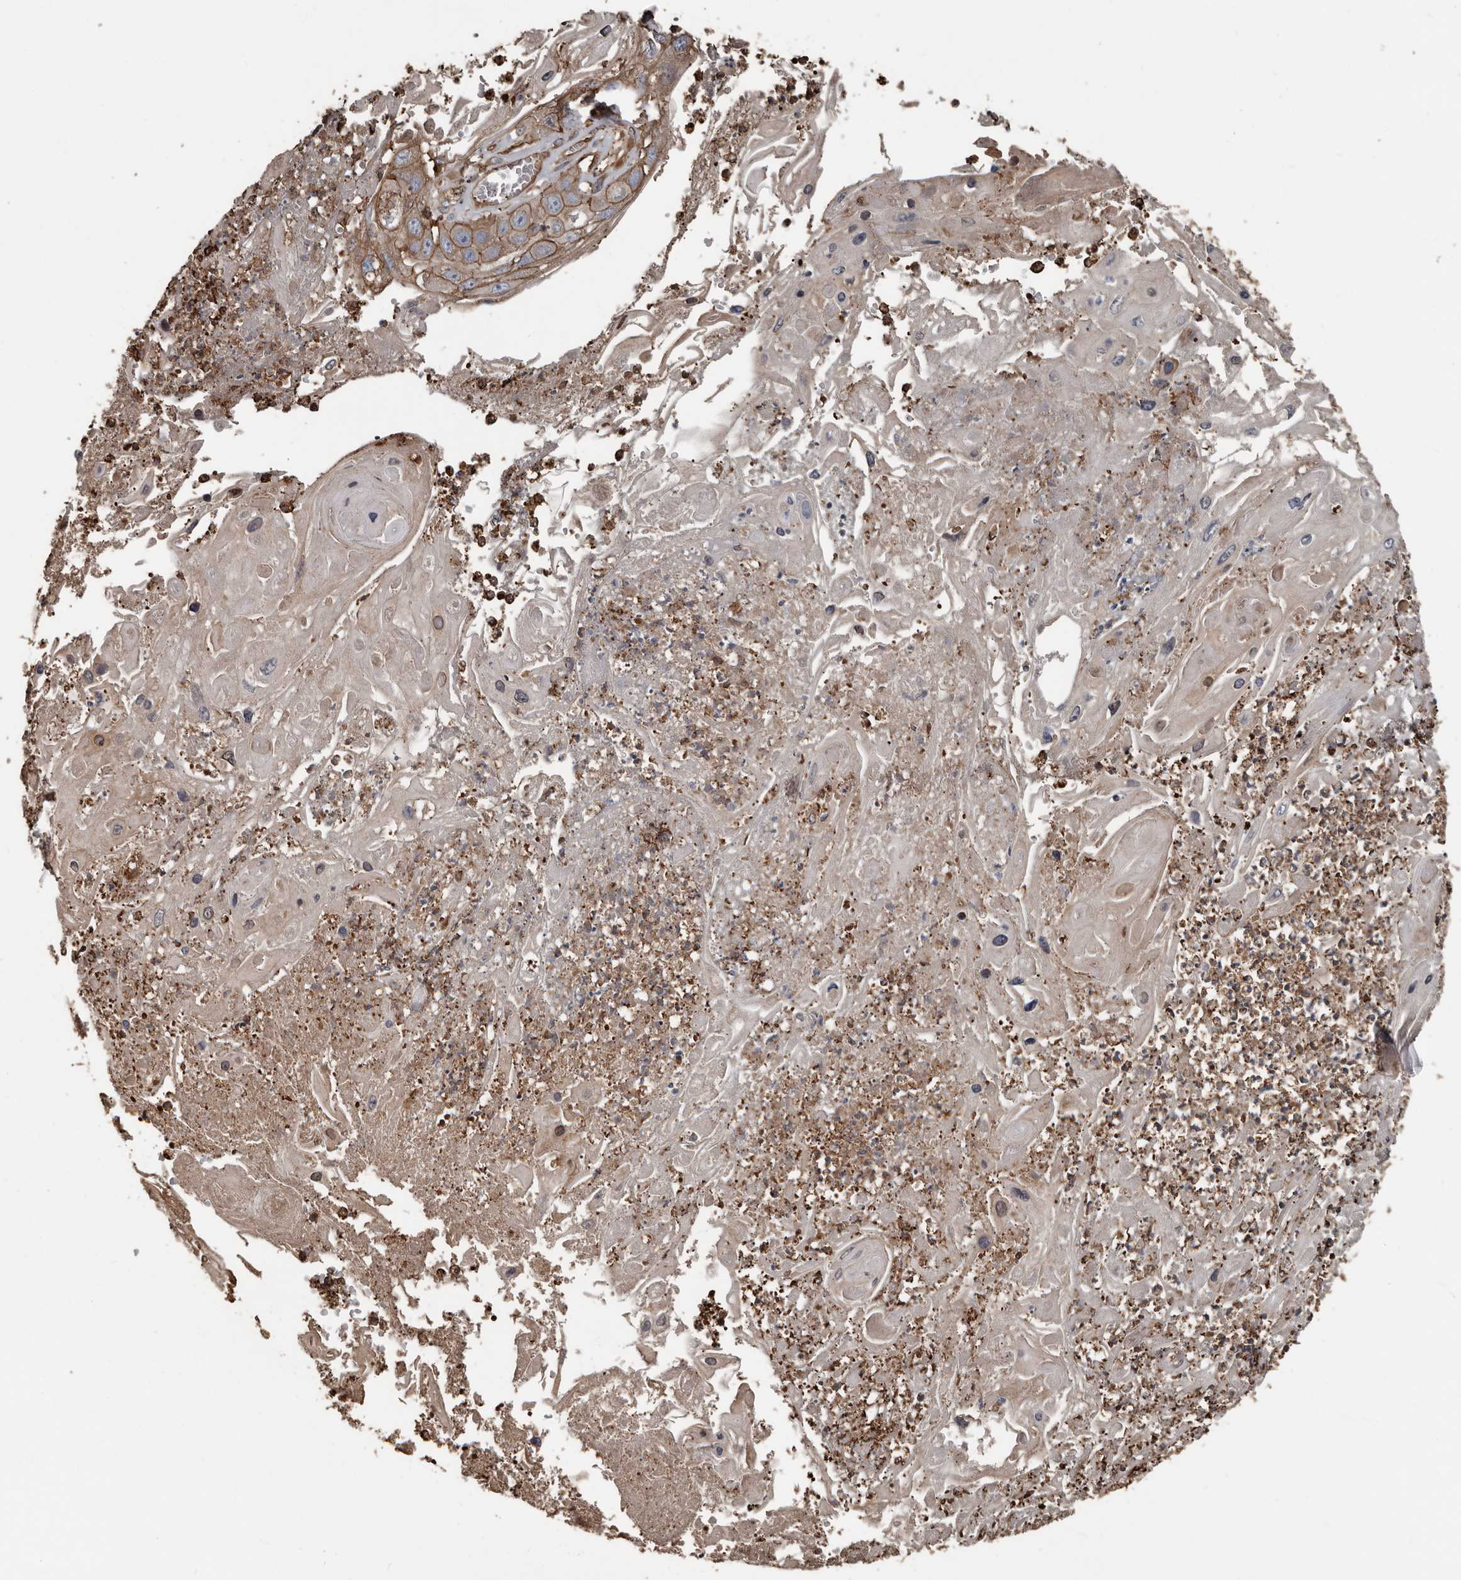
{"staining": {"intensity": "moderate", "quantity": ">75%", "location": "cytoplasmic/membranous"}, "tissue": "skin cancer", "cell_type": "Tumor cells", "image_type": "cancer", "snomed": [{"axis": "morphology", "description": "Squamous cell carcinoma, NOS"}, {"axis": "topography", "description": "Skin"}], "caption": "Squamous cell carcinoma (skin) stained for a protein exhibits moderate cytoplasmic/membranous positivity in tumor cells. The staining is performed using DAB (3,3'-diaminobenzidine) brown chromogen to label protein expression. The nuclei are counter-stained blue using hematoxylin.", "gene": "DENND6B", "patient": {"sex": "male", "age": 55}}